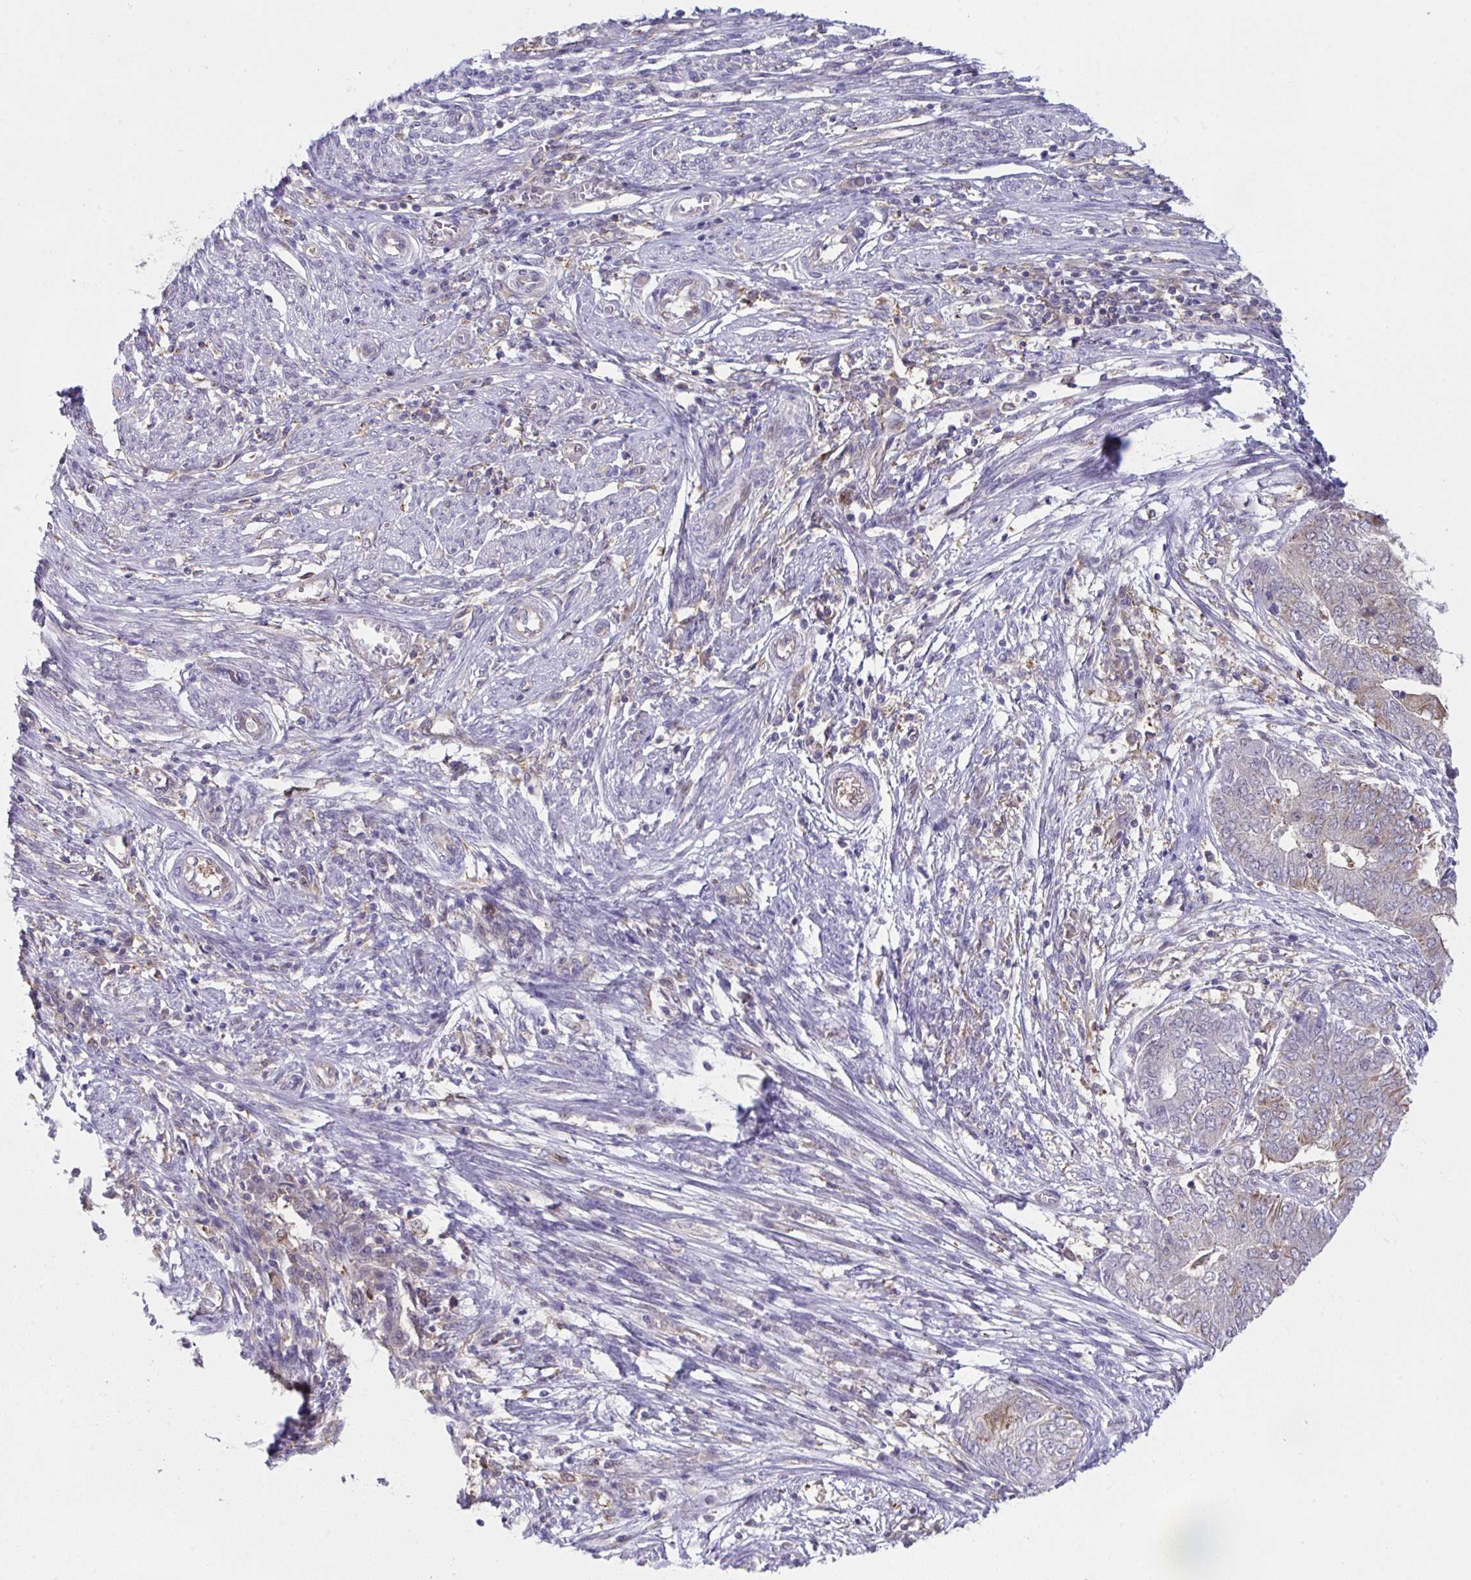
{"staining": {"intensity": "moderate", "quantity": "25%-75%", "location": "cytoplasmic/membranous"}, "tissue": "endometrial cancer", "cell_type": "Tumor cells", "image_type": "cancer", "snomed": [{"axis": "morphology", "description": "Adenocarcinoma, NOS"}, {"axis": "topography", "description": "Endometrium"}], "caption": "Adenocarcinoma (endometrial) stained with DAB (3,3'-diaminobenzidine) immunohistochemistry (IHC) demonstrates medium levels of moderate cytoplasmic/membranous positivity in about 25%-75% of tumor cells.", "gene": "ALDH16A1", "patient": {"sex": "female", "age": 62}}